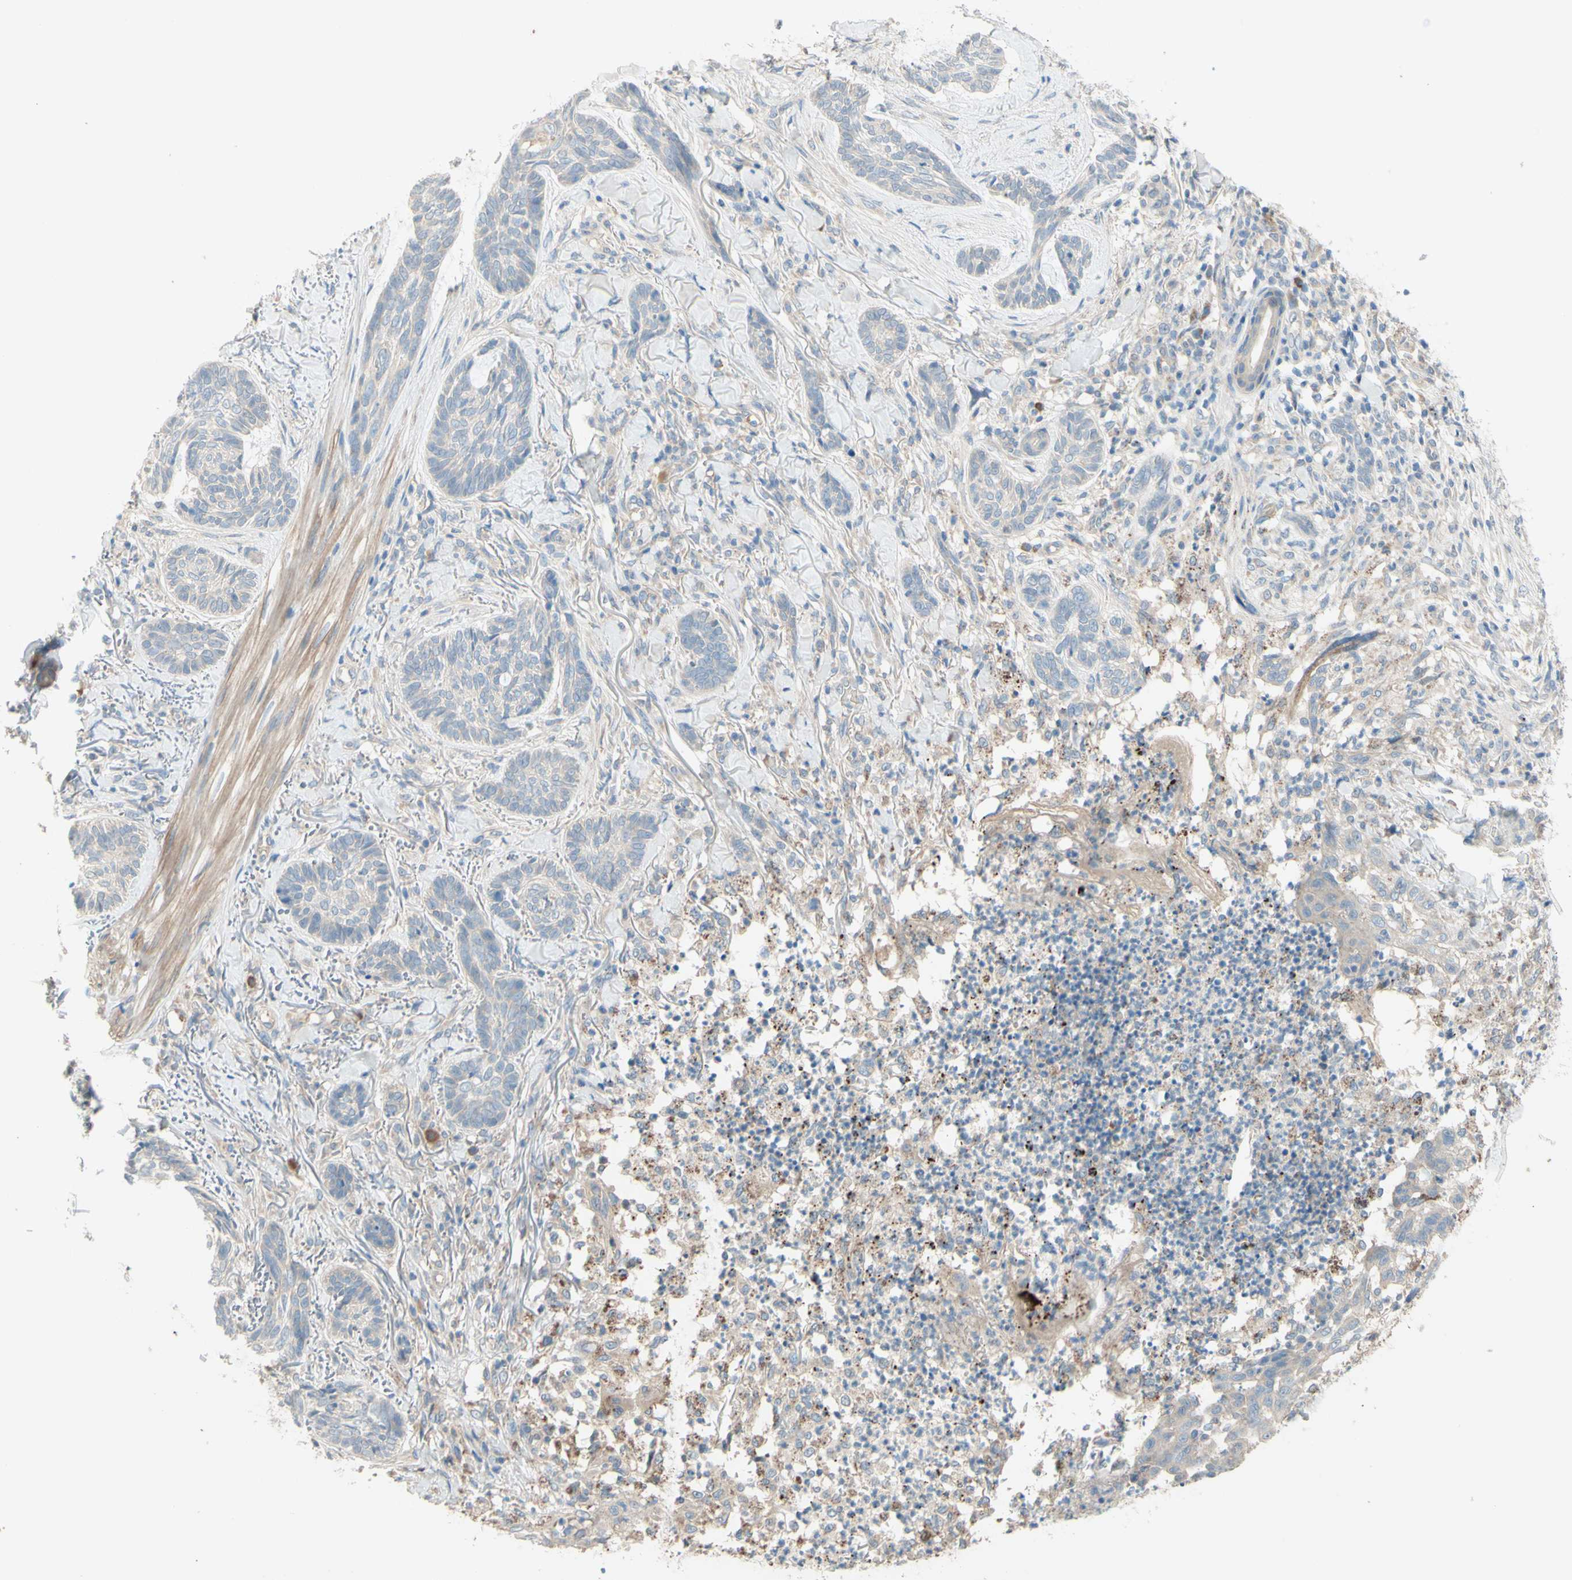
{"staining": {"intensity": "weak", "quantity": "<25%", "location": "cytoplasmic/membranous"}, "tissue": "skin cancer", "cell_type": "Tumor cells", "image_type": "cancer", "snomed": [{"axis": "morphology", "description": "Basal cell carcinoma"}, {"axis": "topography", "description": "Skin"}], "caption": "This is a histopathology image of immunohistochemistry staining of basal cell carcinoma (skin), which shows no expression in tumor cells.", "gene": "IL2", "patient": {"sex": "male", "age": 43}}